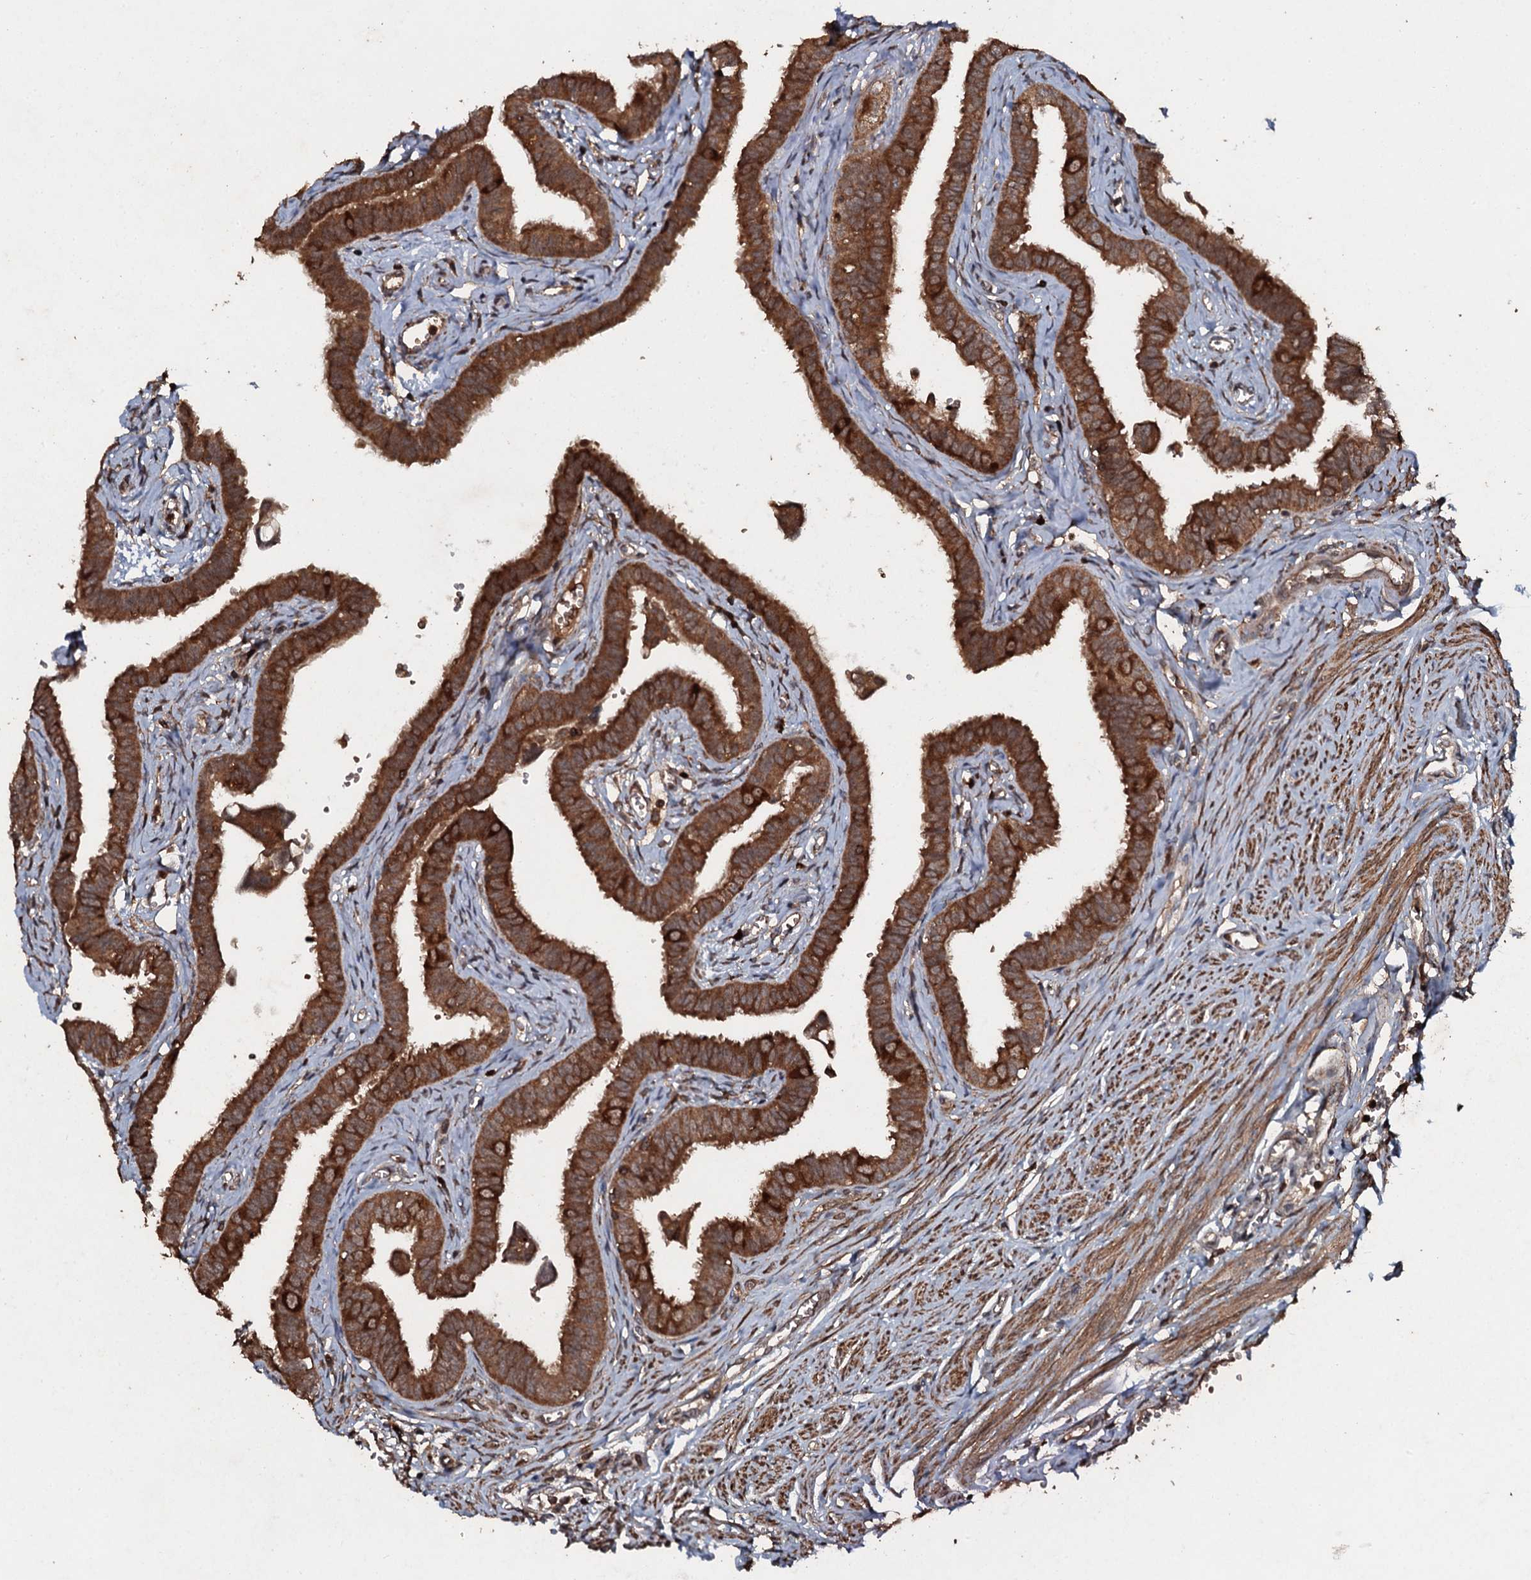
{"staining": {"intensity": "strong", "quantity": ">75%", "location": "cytoplasmic/membranous"}, "tissue": "fallopian tube", "cell_type": "Glandular cells", "image_type": "normal", "snomed": [{"axis": "morphology", "description": "Normal tissue, NOS"}, {"axis": "morphology", "description": "Carcinoma, NOS"}, {"axis": "topography", "description": "Fallopian tube"}, {"axis": "topography", "description": "Ovary"}], "caption": "Fallopian tube stained for a protein (brown) shows strong cytoplasmic/membranous positive expression in approximately >75% of glandular cells.", "gene": "ADGRG3", "patient": {"sex": "female", "age": 59}}